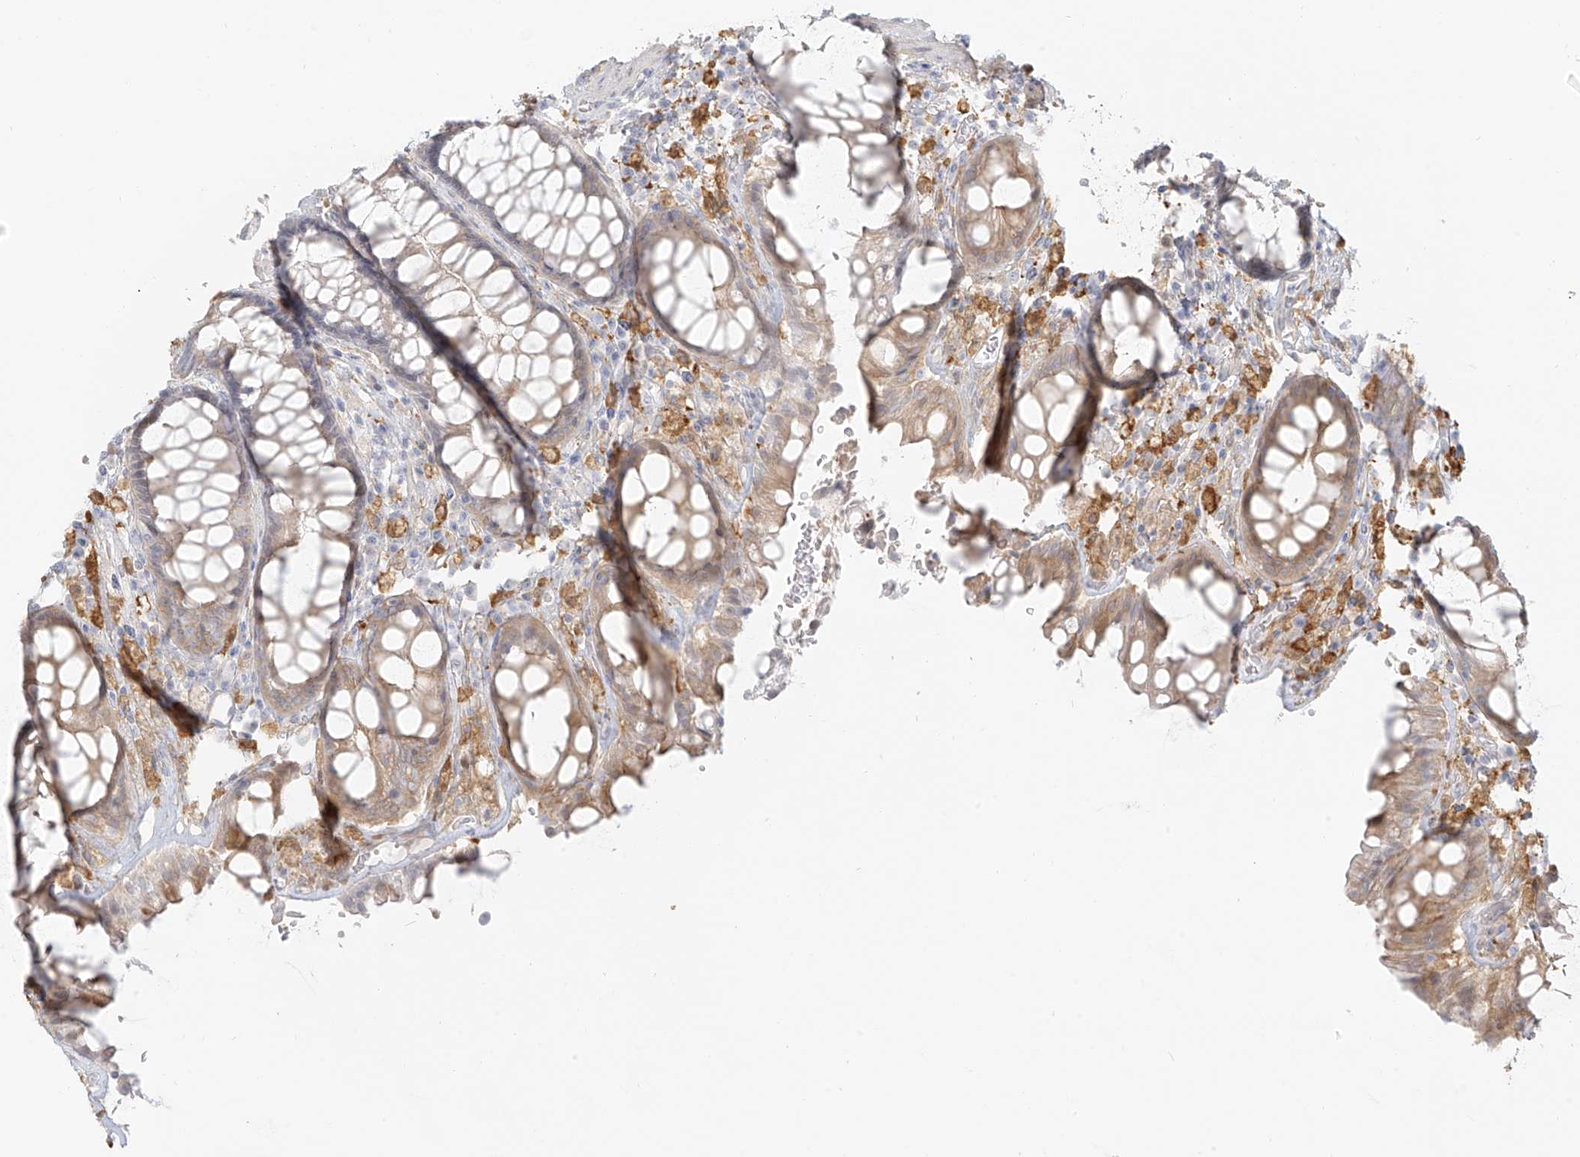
{"staining": {"intensity": "weak", "quantity": "25%-75%", "location": "cytoplasmic/membranous"}, "tissue": "rectum", "cell_type": "Glandular cells", "image_type": "normal", "snomed": [{"axis": "morphology", "description": "Normal tissue, NOS"}, {"axis": "topography", "description": "Rectum"}], "caption": "Immunohistochemical staining of benign rectum shows weak cytoplasmic/membranous protein expression in approximately 25%-75% of glandular cells.", "gene": "UPK1B", "patient": {"sex": "male", "age": 64}}